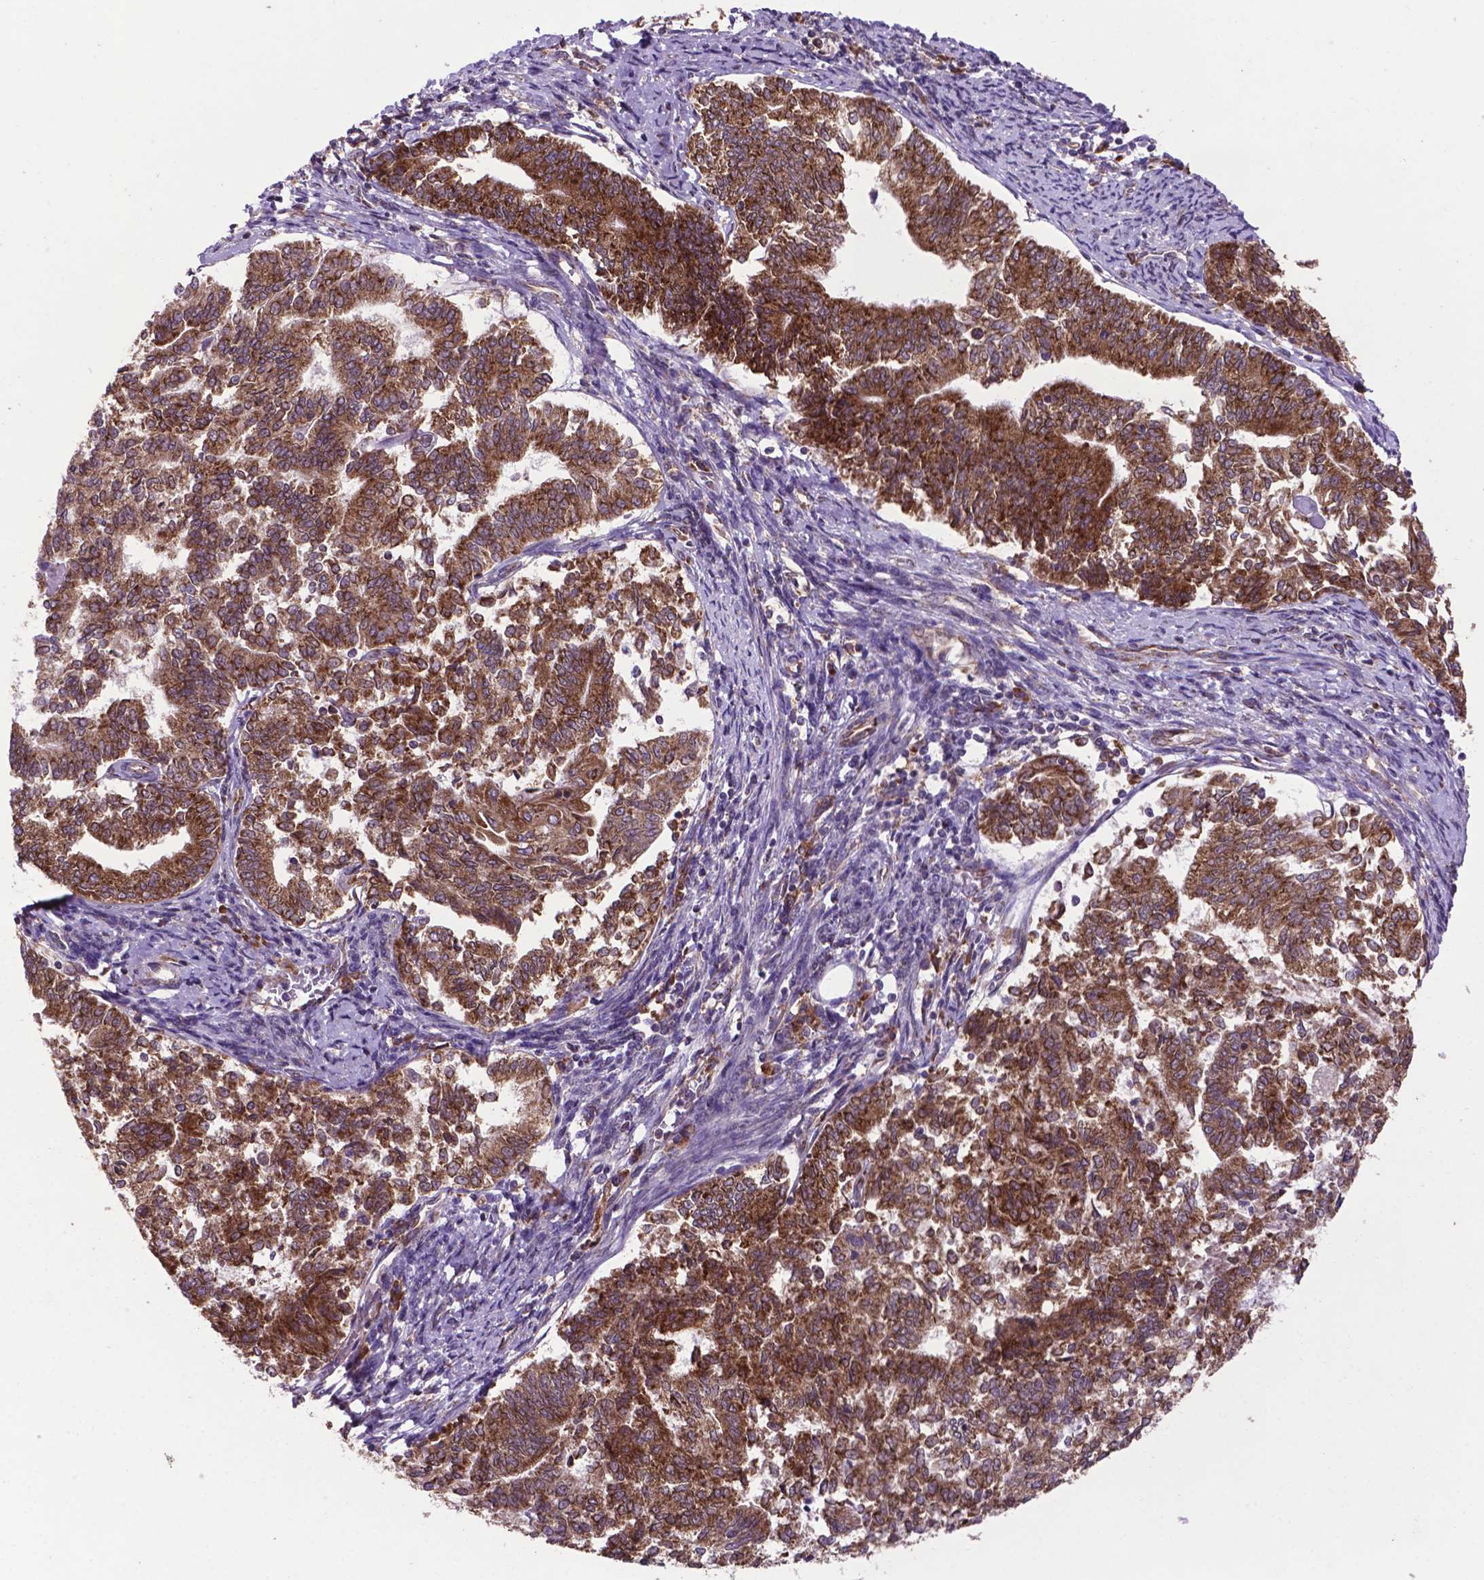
{"staining": {"intensity": "moderate", "quantity": ">75%", "location": "cytoplasmic/membranous"}, "tissue": "endometrial cancer", "cell_type": "Tumor cells", "image_type": "cancer", "snomed": [{"axis": "morphology", "description": "Adenocarcinoma, NOS"}, {"axis": "topography", "description": "Endometrium"}], "caption": "Endometrial cancer (adenocarcinoma) stained for a protein displays moderate cytoplasmic/membranous positivity in tumor cells.", "gene": "WDR83OS", "patient": {"sex": "female", "age": 65}}